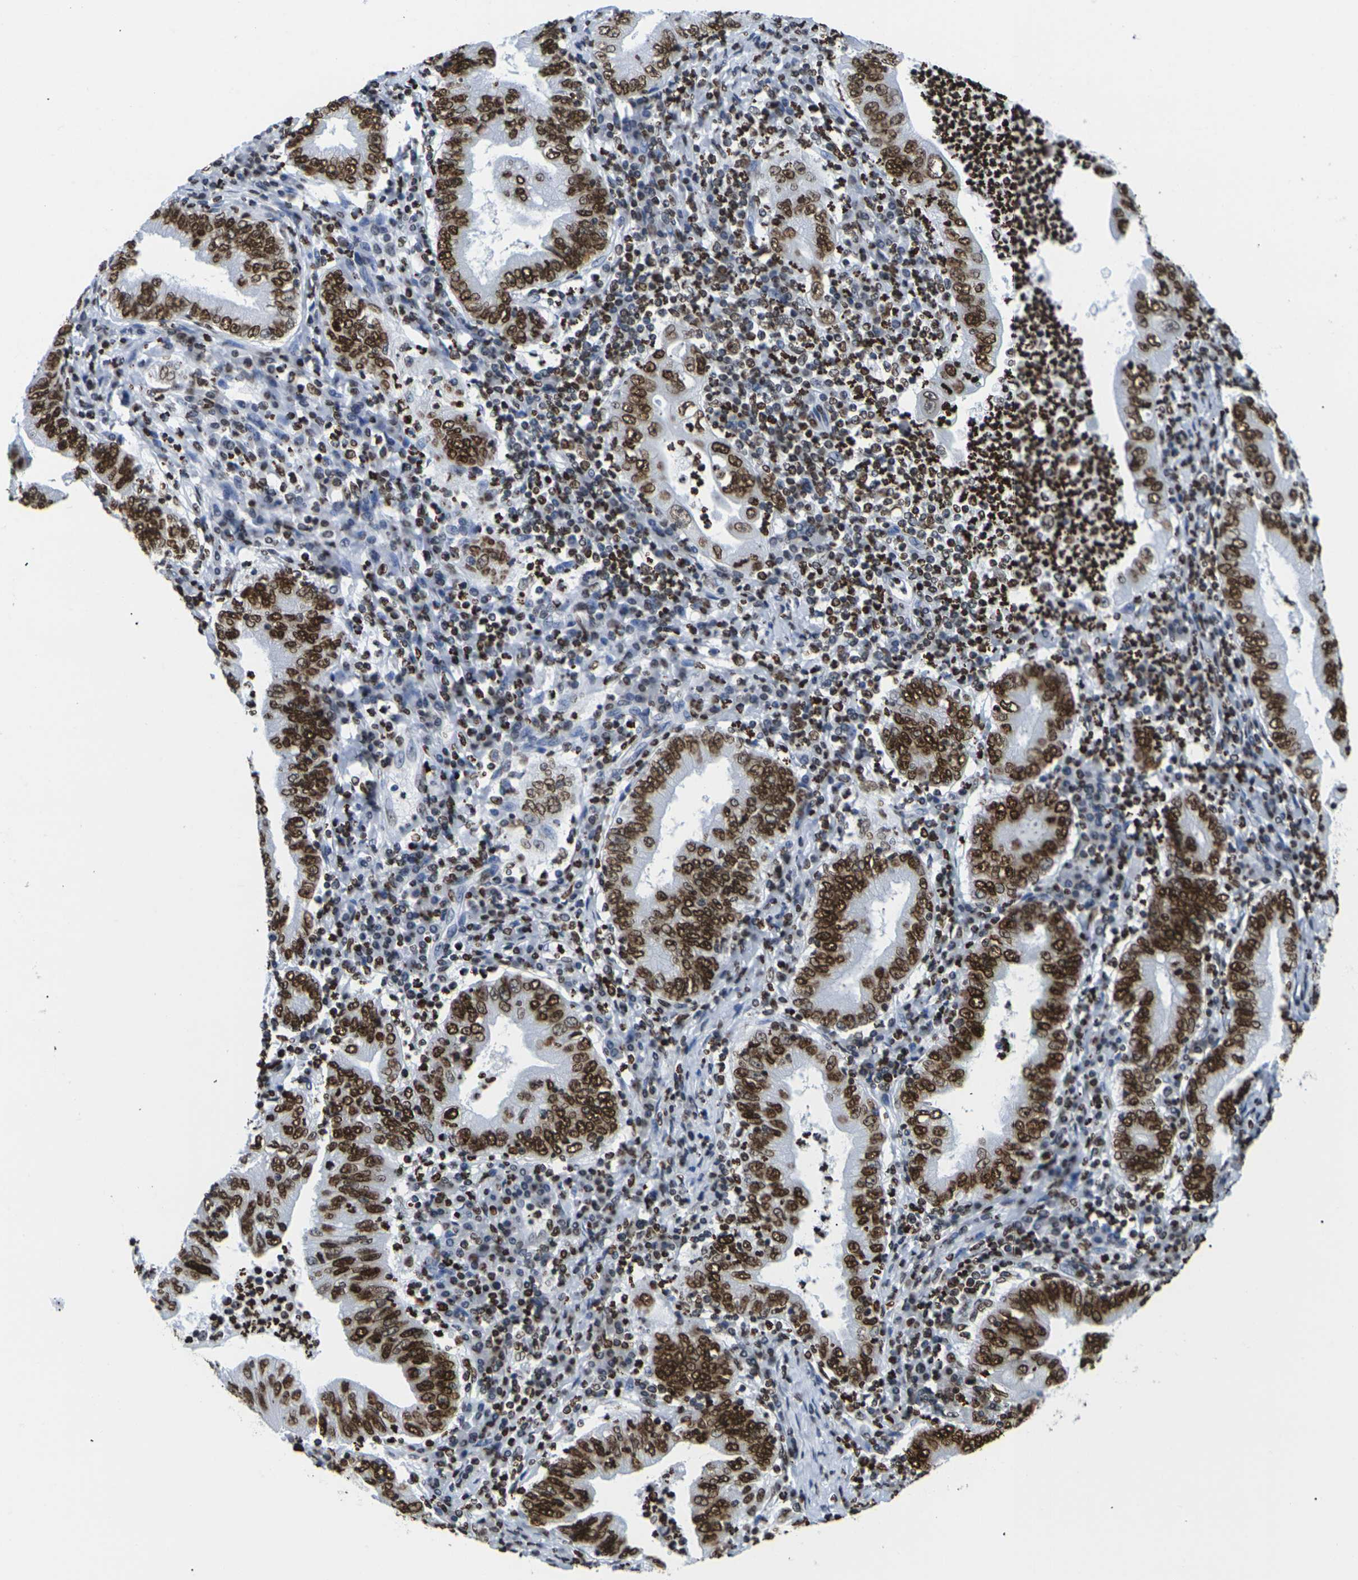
{"staining": {"intensity": "strong", "quantity": ">75%", "location": "cytoplasmic/membranous,nuclear"}, "tissue": "stomach cancer", "cell_type": "Tumor cells", "image_type": "cancer", "snomed": [{"axis": "morphology", "description": "Normal tissue, NOS"}, {"axis": "morphology", "description": "Adenocarcinoma, NOS"}, {"axis": "topography", "description": "Esophagus"}, {"axis": "topography", "description": "Stomach, upper"}, {"axis": "topography", "description": "Peripheral nerve tissue"}], "caption": "Strong cytoplasmic/membranous and nuclear protein positivity is present in about >75% of tumor cells in stomach cancer (adenocarcinoma).", "gene": "H2AC21", "patient": {"sex": "male", "age": 62}}